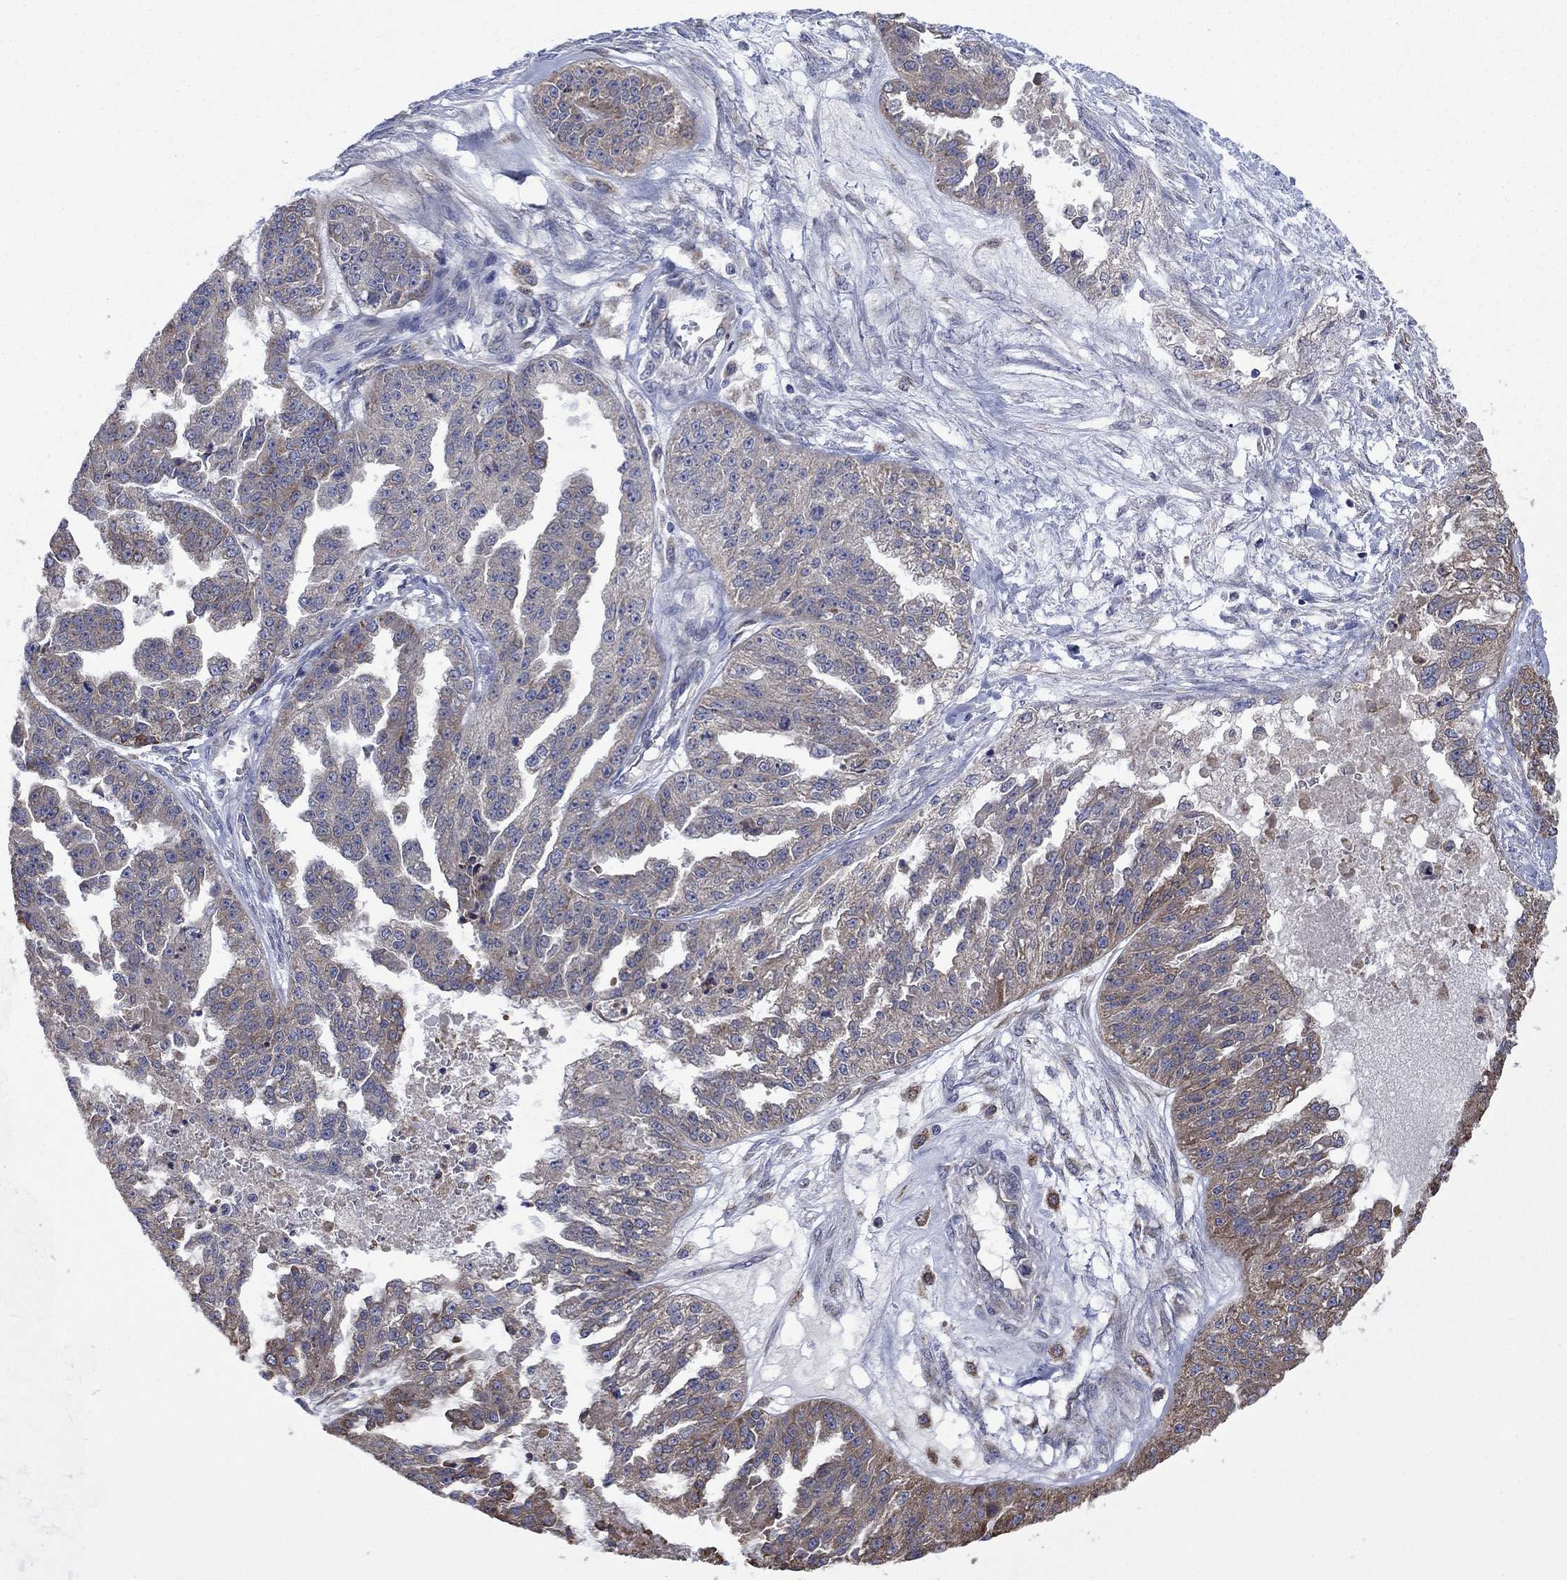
{"staining": {"intensity": "weak", "quantity": "25%-75%", "location": "cytoplasmic/membranous"}, "tissue": "ovarian cancer", "cell_type": "Tumor cells", "image_type": "cancer", "snomed": [{"axis": "morphology", "description": "Cystadenocarcinoma, serous, NOS"}, {"axis": "topography", "description": "Ovary"}], "caption": "Brown immunohistochemical staining in ovarian cancer shows weak cytoplasmic/membranous positivity in about 25%-75% of tumor cells.", "gene": "FURIN", "patient": {"sex": "female", "age": 58}}